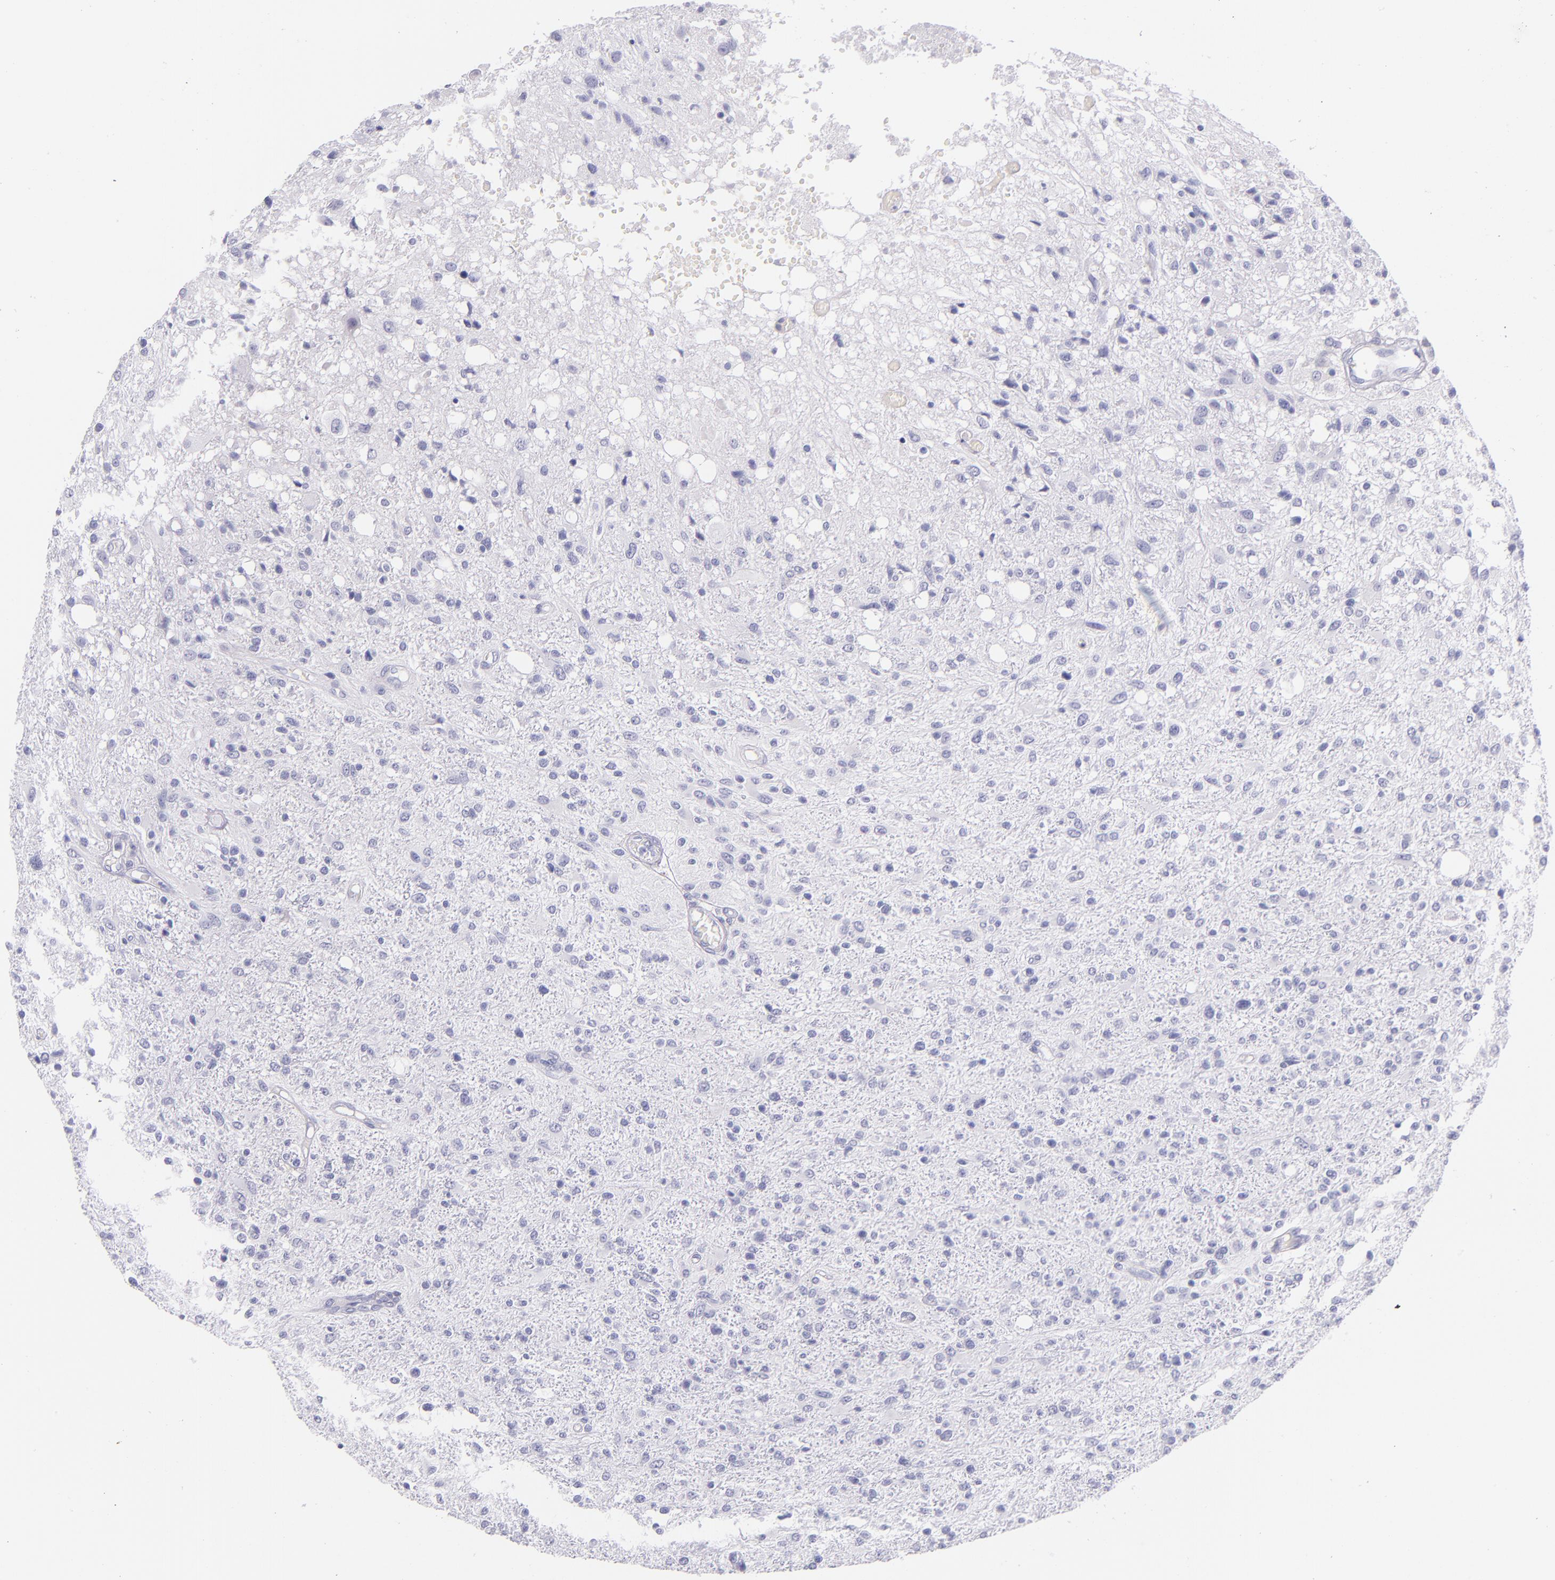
{"staining": {"intensity": "negative", "quantity": "none", "location": "none"}, "tissue": "glioma", "cell_type": "Tumor cells", "image_type": "cancer", "snomed": [{"axis": "morphology", "description": "Glioma, malignant, High grade"}, {"axis": "topography", "description": "Cerebral cortex"}], "caption": "The image displays no staining of tumor cells in glioma.", "gene": "IRF4", "patient": {"sex": "male", "age": 76}}